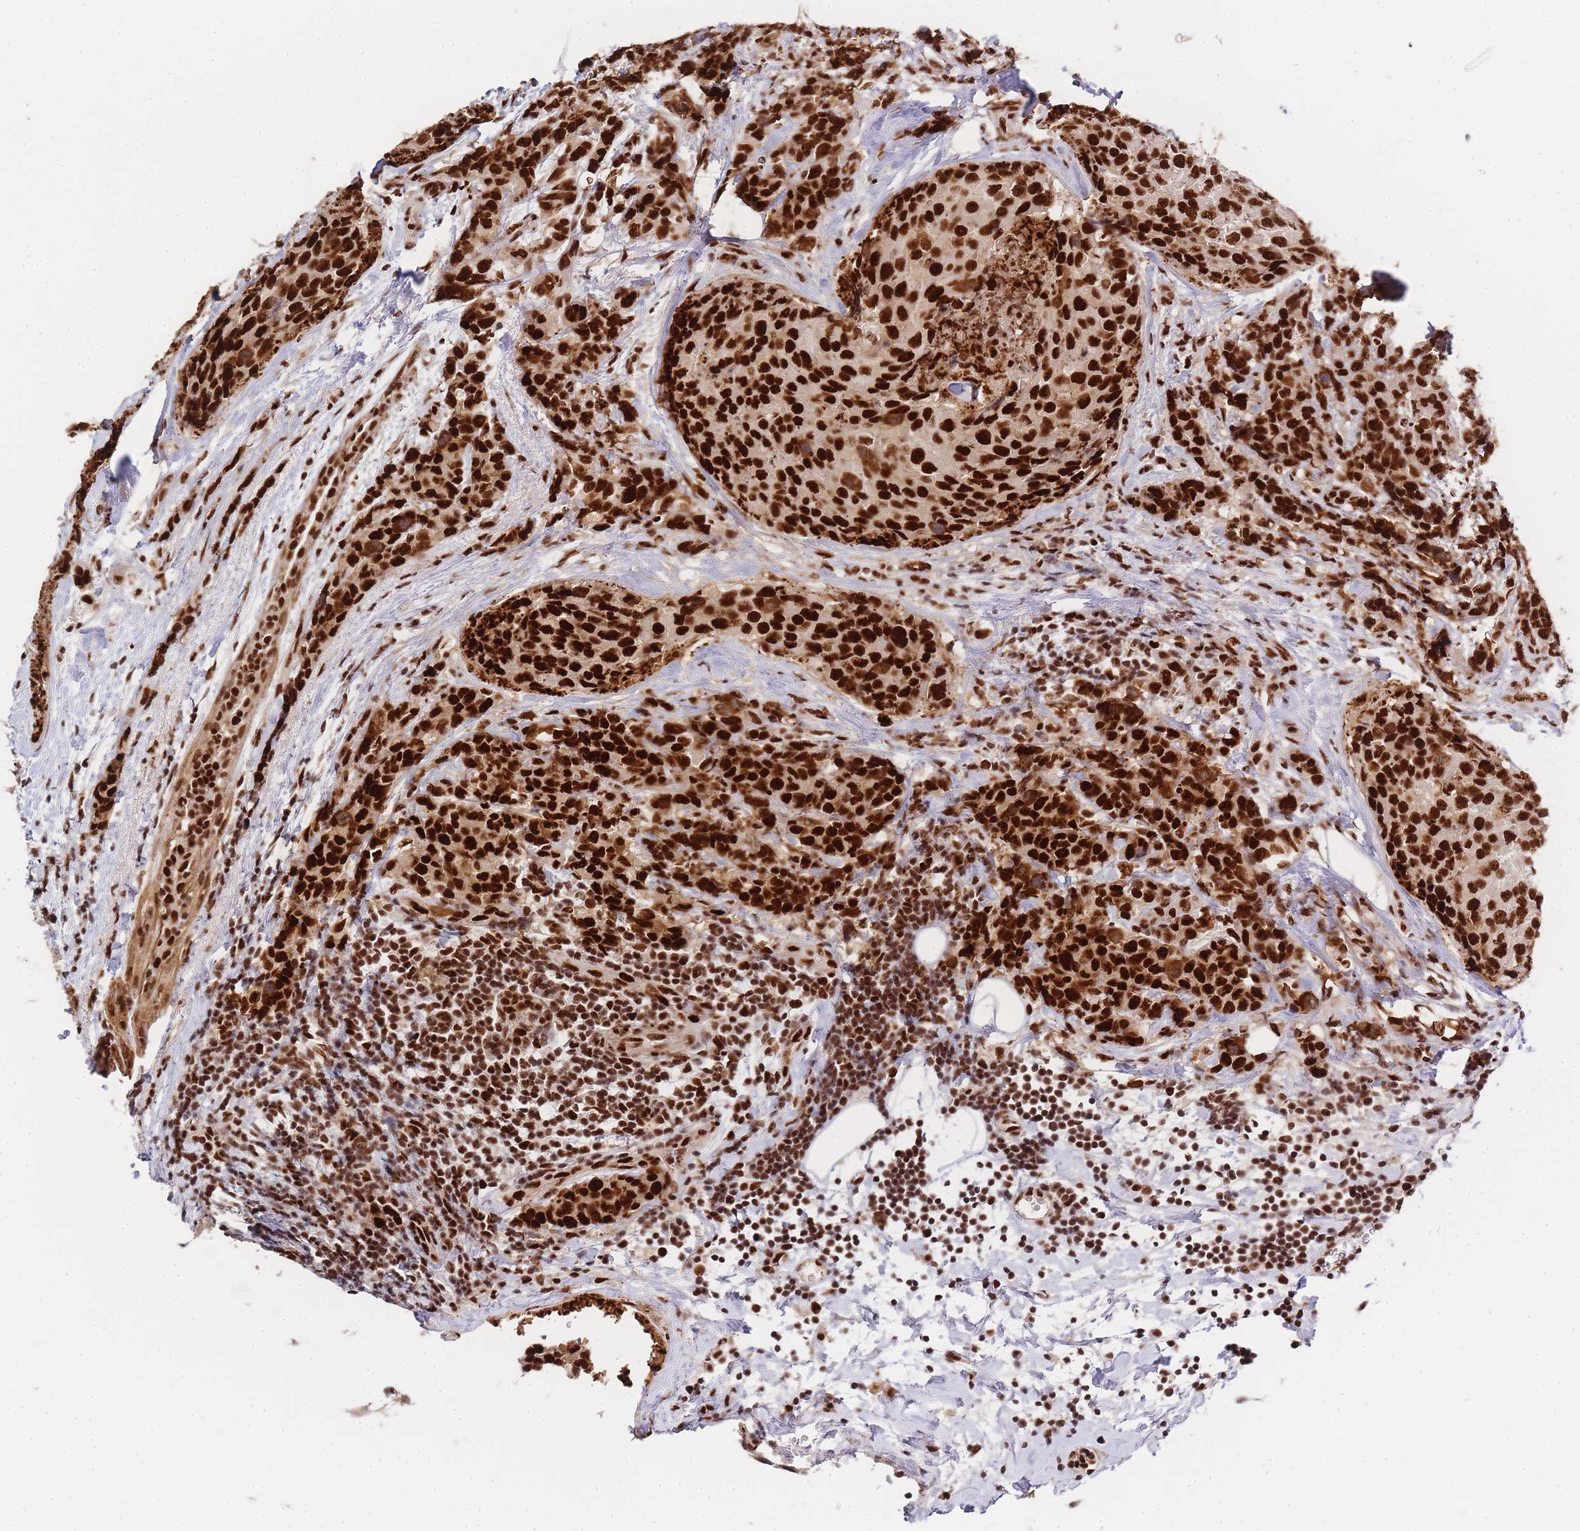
{"staining": {"intensity": "strong", "quantity": ">75%", "location": "nuclear"}, "tissue": "breast cancer", "cell_type": "Tumor cells", "image_type": "cancer", "snomed": [{"axis": "morphology", "description": "Lobular carcinoma"}, {"axis": "topography", "description": "Breast"}], "caption": "IHC (DAB) staining of human breast cancer exhibits strong nuclear protein staining in about >75% of tumor cells. Immunohistochemistry (ihc) stains the protein of interest in brown and the nuclei are stained blue.", "gene": "PRKDC", "patient": {"sex": "female", "age": 59}}